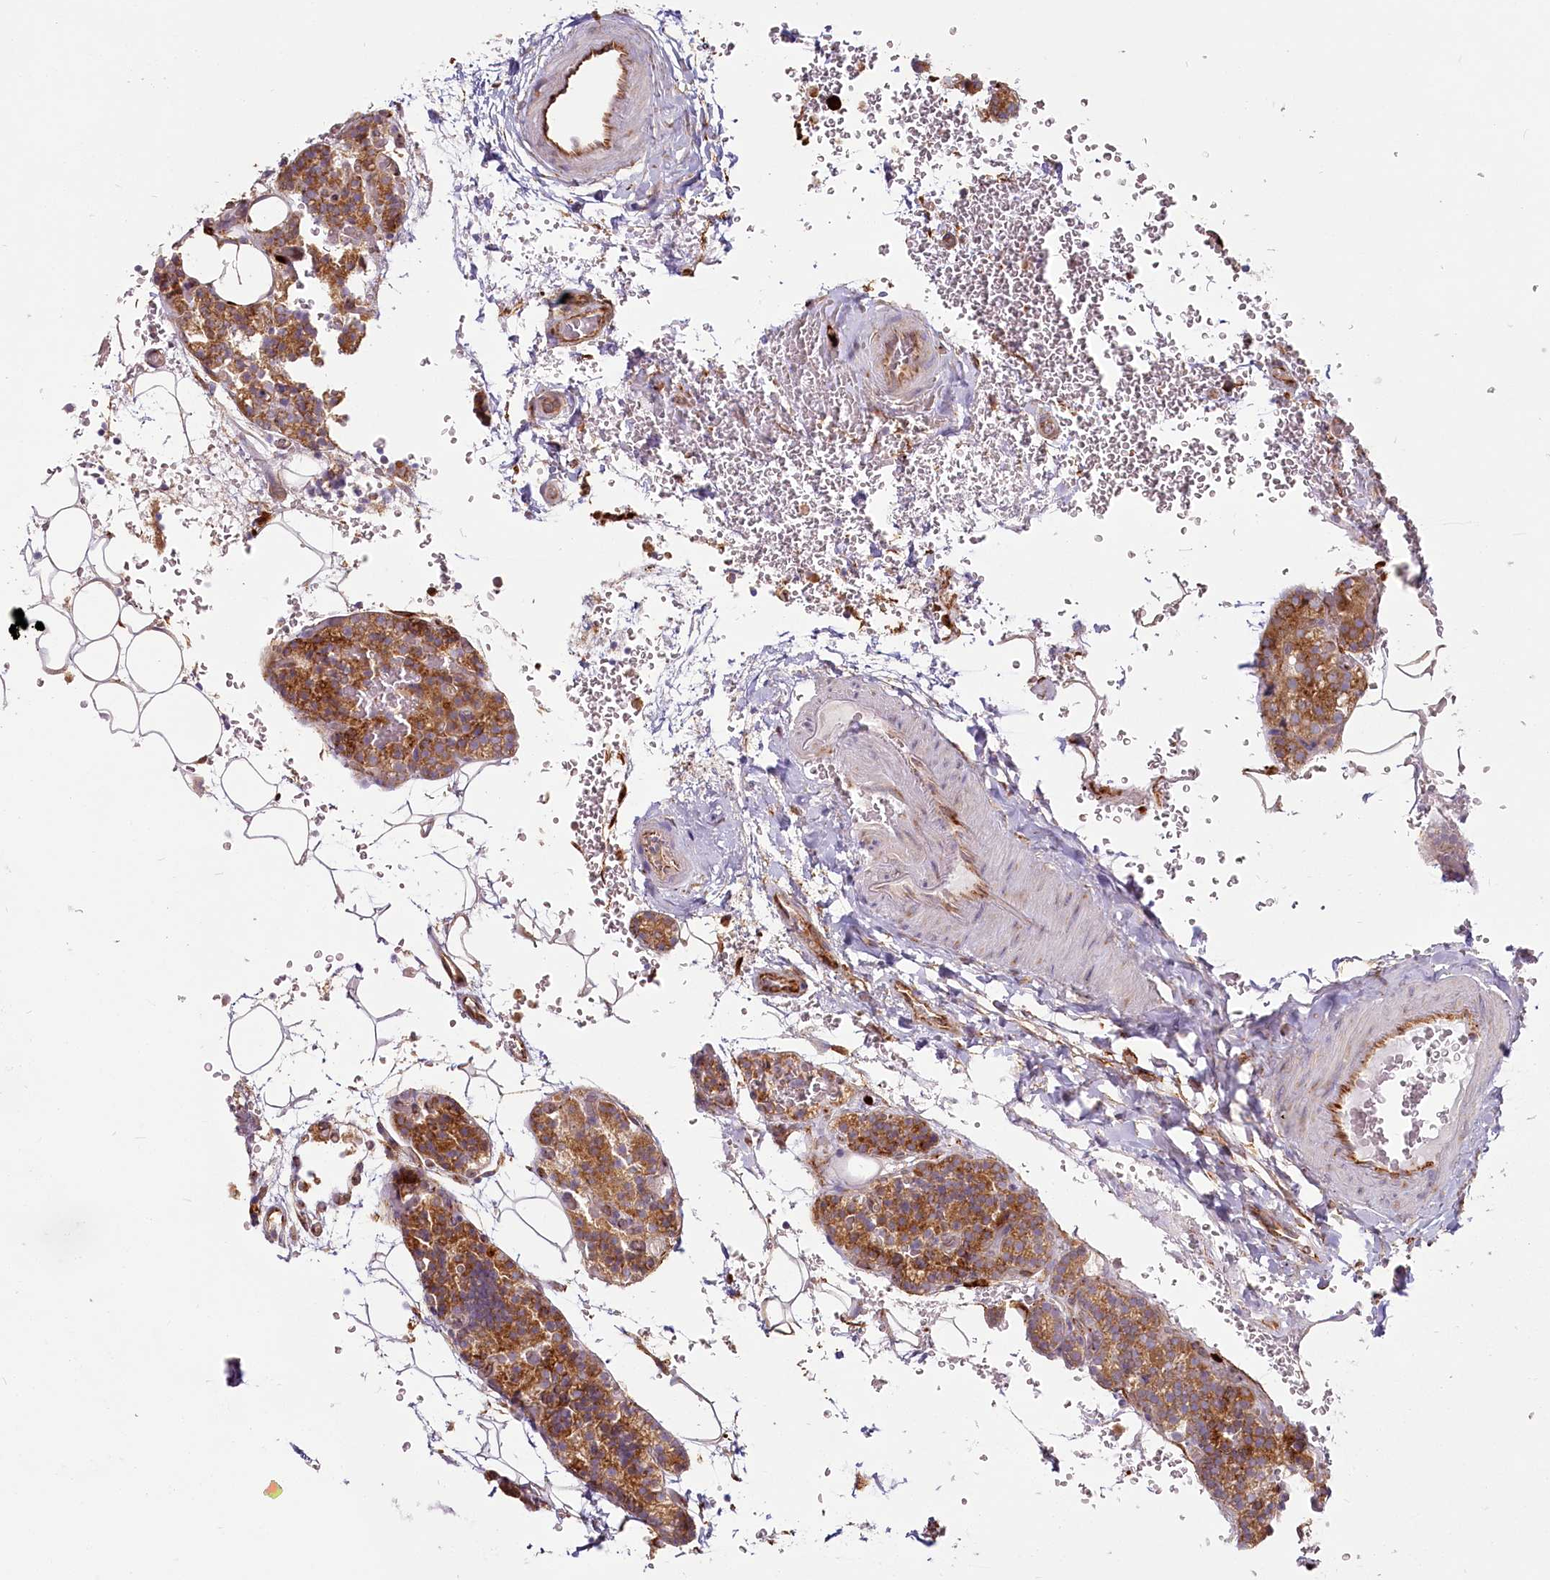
{"staining": {"intensity": "moderate", "quantity": ">75%", "location": "cytoplasmic/membranous"}, "tissue": "parathyroid gland", "cell_type": "Glandular cells", "image_type": "normal", "snomed": [{"axis": "morphology", "description": "Normal tissue, NOS"}, {"axis": "topography", "description": "Parathyroid gland"}], "caption": "Protein staining demonstrates moderate cytoplasmic/membranous expression in approximately >75% of glandular cells in normal parathyroid gland.", "gene": "HARS2", "patient": {"sex": "male", "age": 50}}